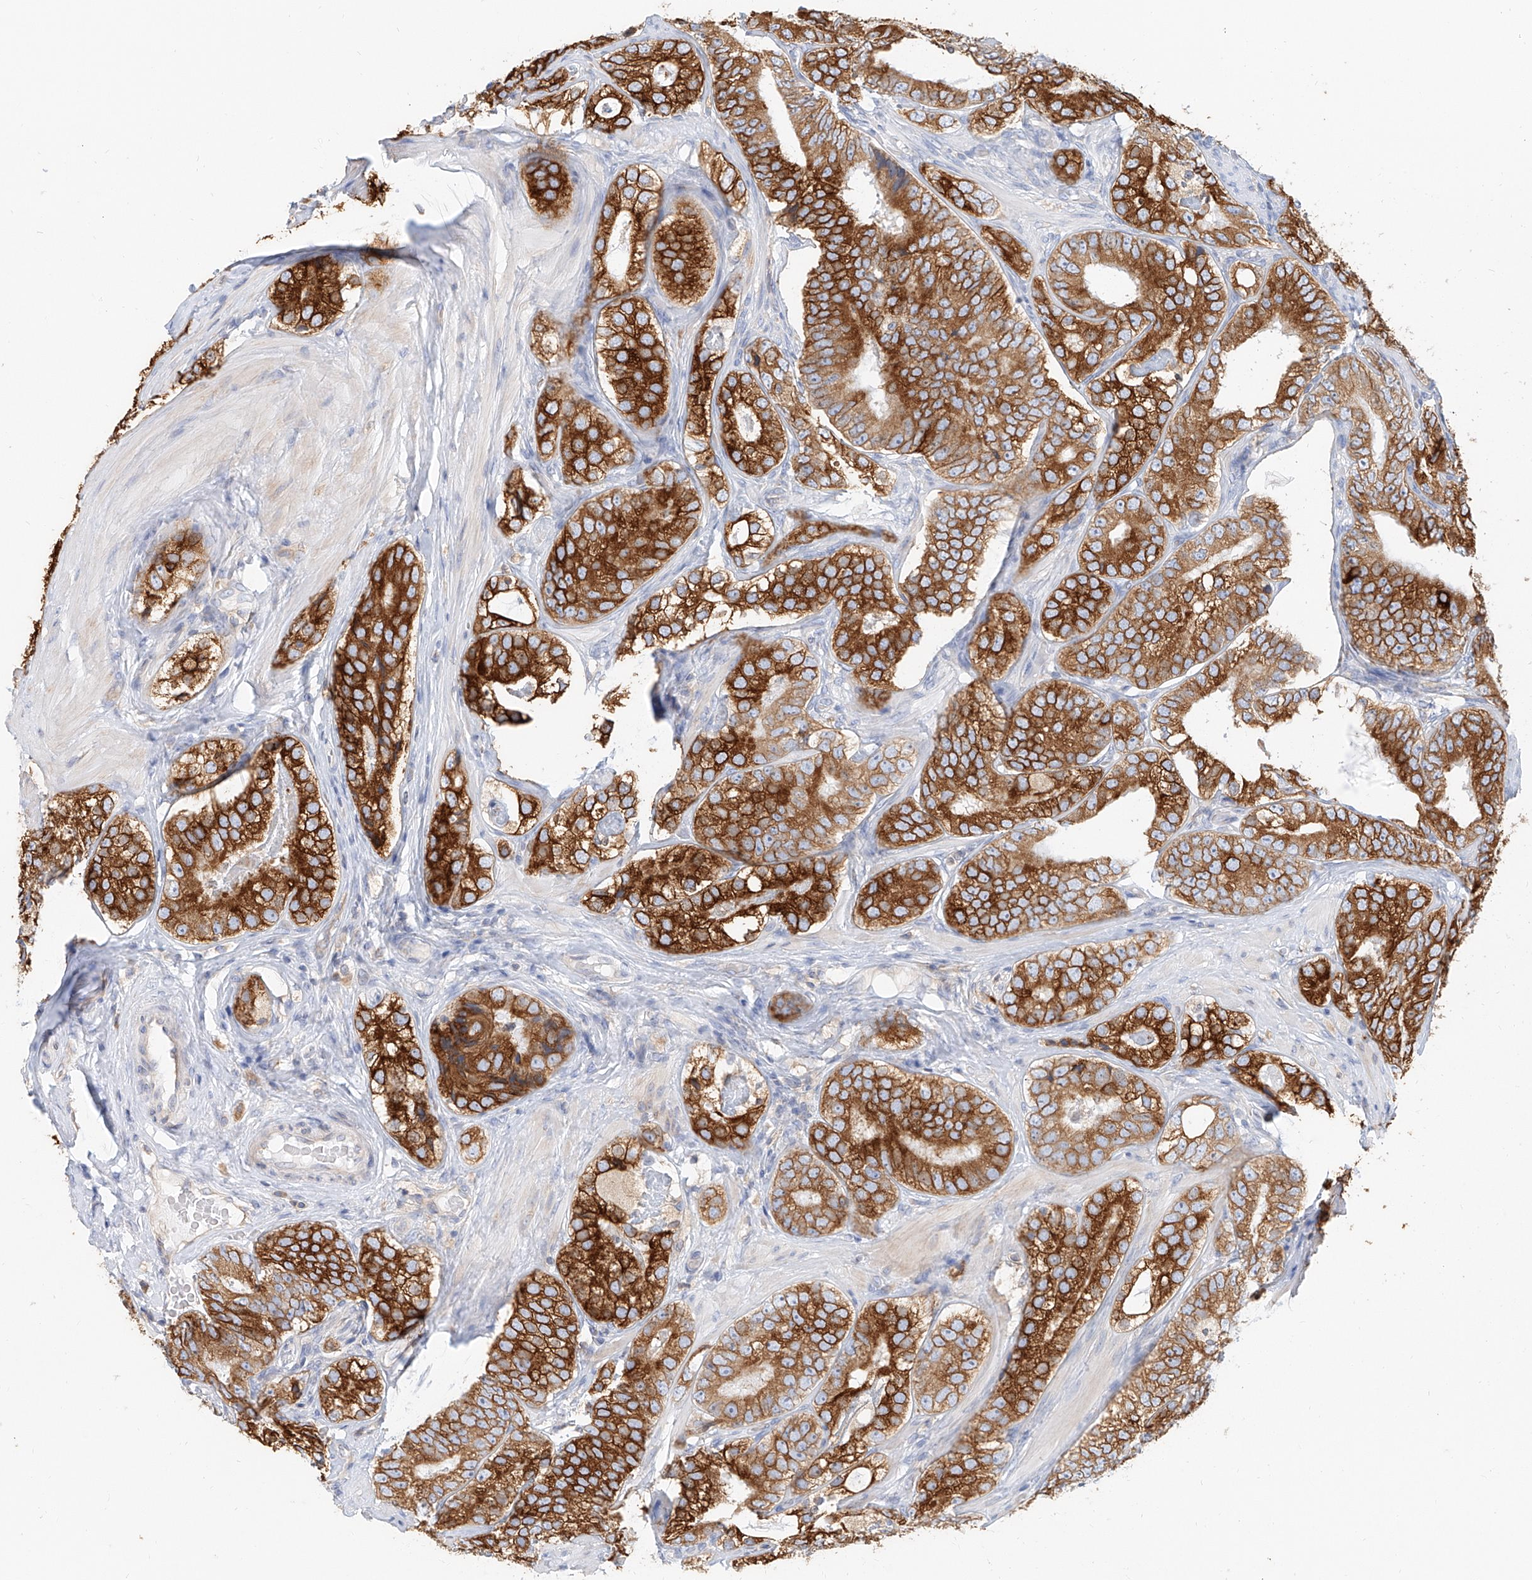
{"staining": {"intensity": "strong", "quantity": ">75%", "location": "cytoplasmic/membranous"}, "tissue": "prostate cancer", "cell_type": "Tumor cells", "image_type": "cancer", "snomed": [{"axis": "morphology", "description": "Adenocarcinoma, High grade"}, {"axis": "topography", "description": "Prostate"}], "caption": "The photomicrograph shows a brown stain indicating the presence of a protein in the cytoplasmic/membranous of tumor cells in prostate cancer (high-grade adenocarcinoma).", "gene": "DHRS7", "patient": {"sex": "male", "age": 56}}